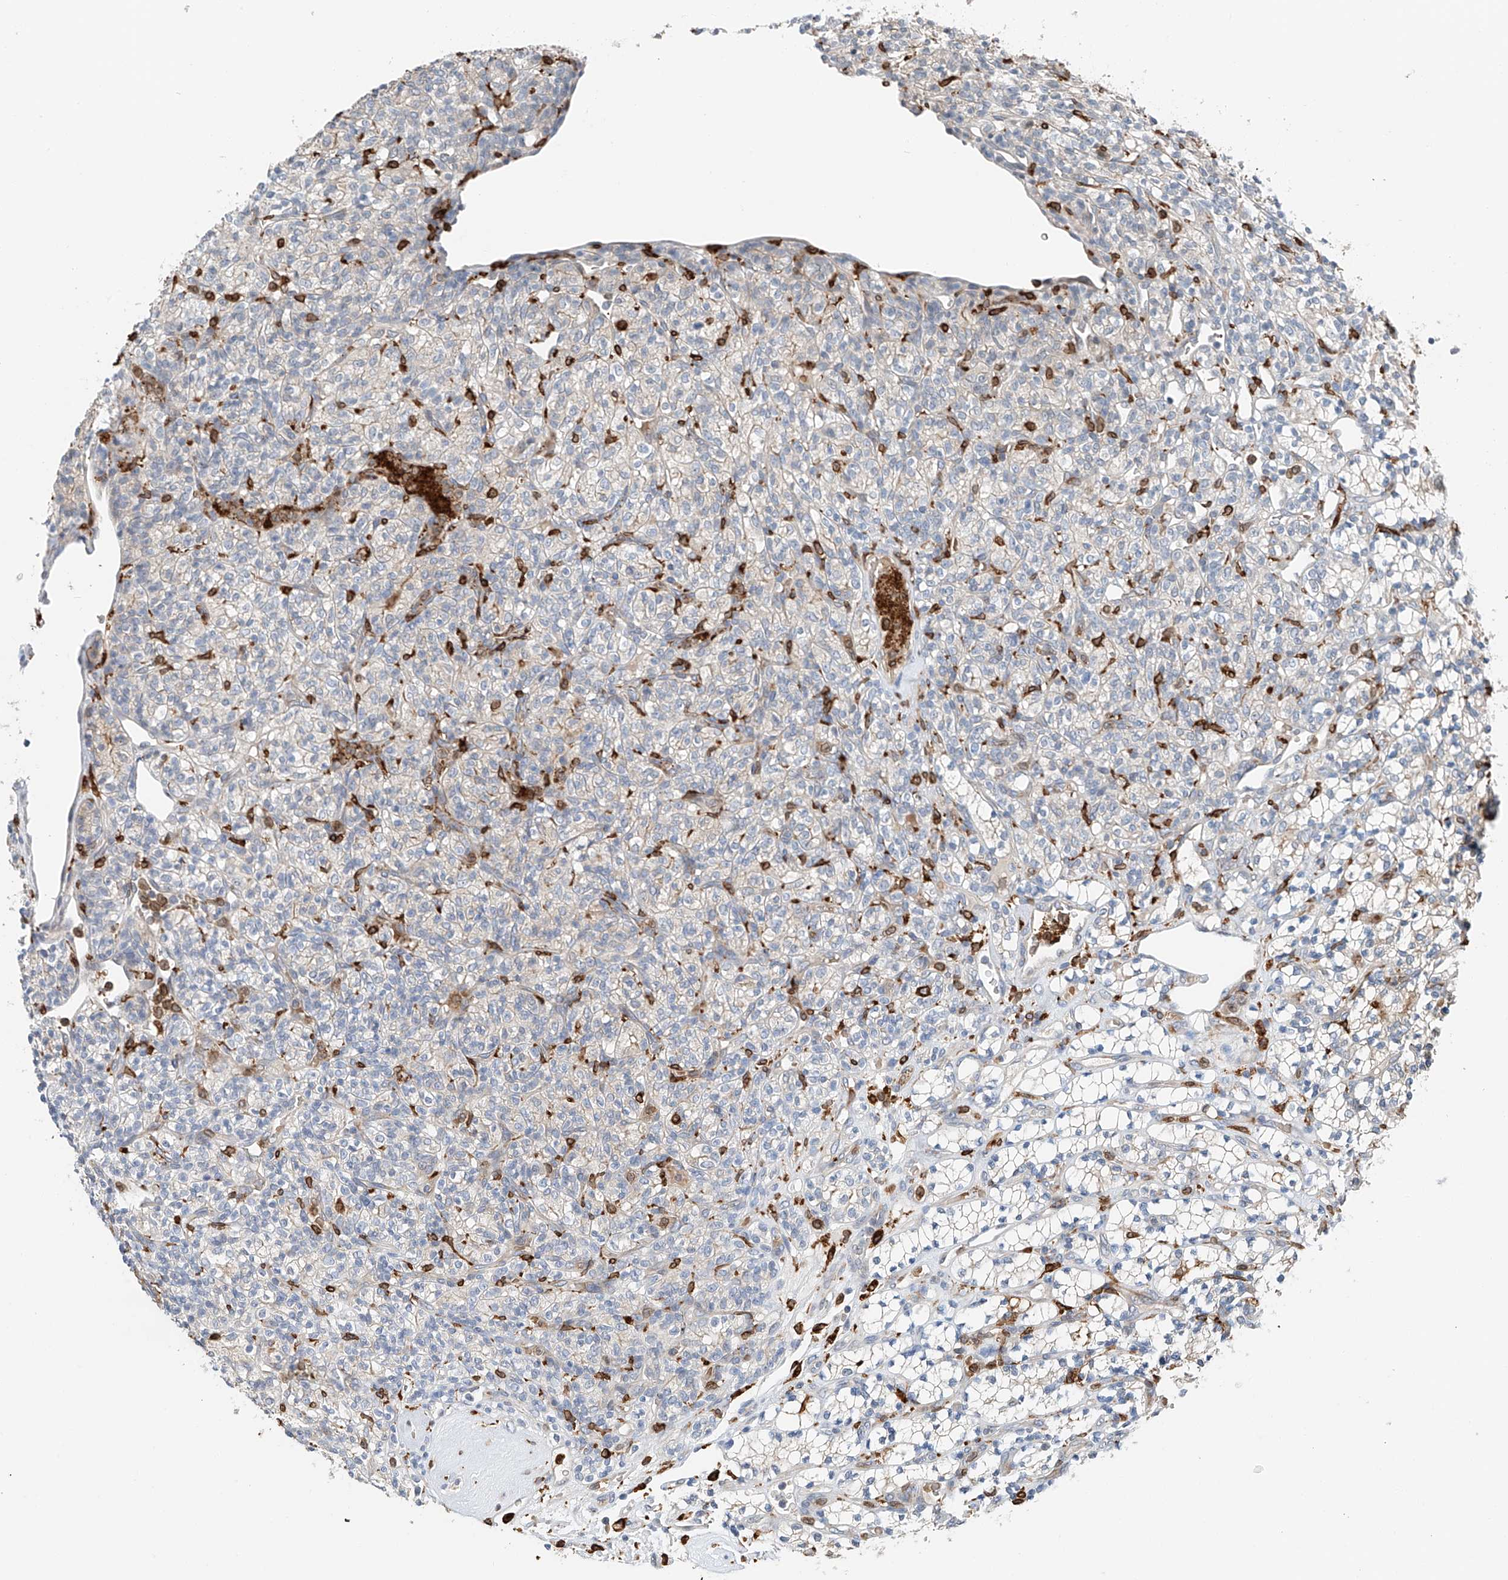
{"staining": {"intensity": "negative", "quantity": "none", "location": "none"}, "tissue": "renal cancer", "cell_type": "Tumor cells", "image_type": "cancer", "snomed": [{"axis": "morphology", "description": "Adenocarcinoma, NOS"}, {"axis": "topography", "description": "Kidney"}], "caption": "High magnification brightfield microscopy of renal adenocarcinoma stained with DAB (3,3'-diaminobenzidine) (brown) and counterstained with hematoxylin (blue): tumor cells show no significant positivity. (Stains: DAB (3,3'-diaminobenzidine) immunohistochemistry with hematoxylin counter stain, Microscopy: brightfield microscopy at high magnification).", "gene": "TBXAS1", "patient": {"sex": "male", "age": 77}}